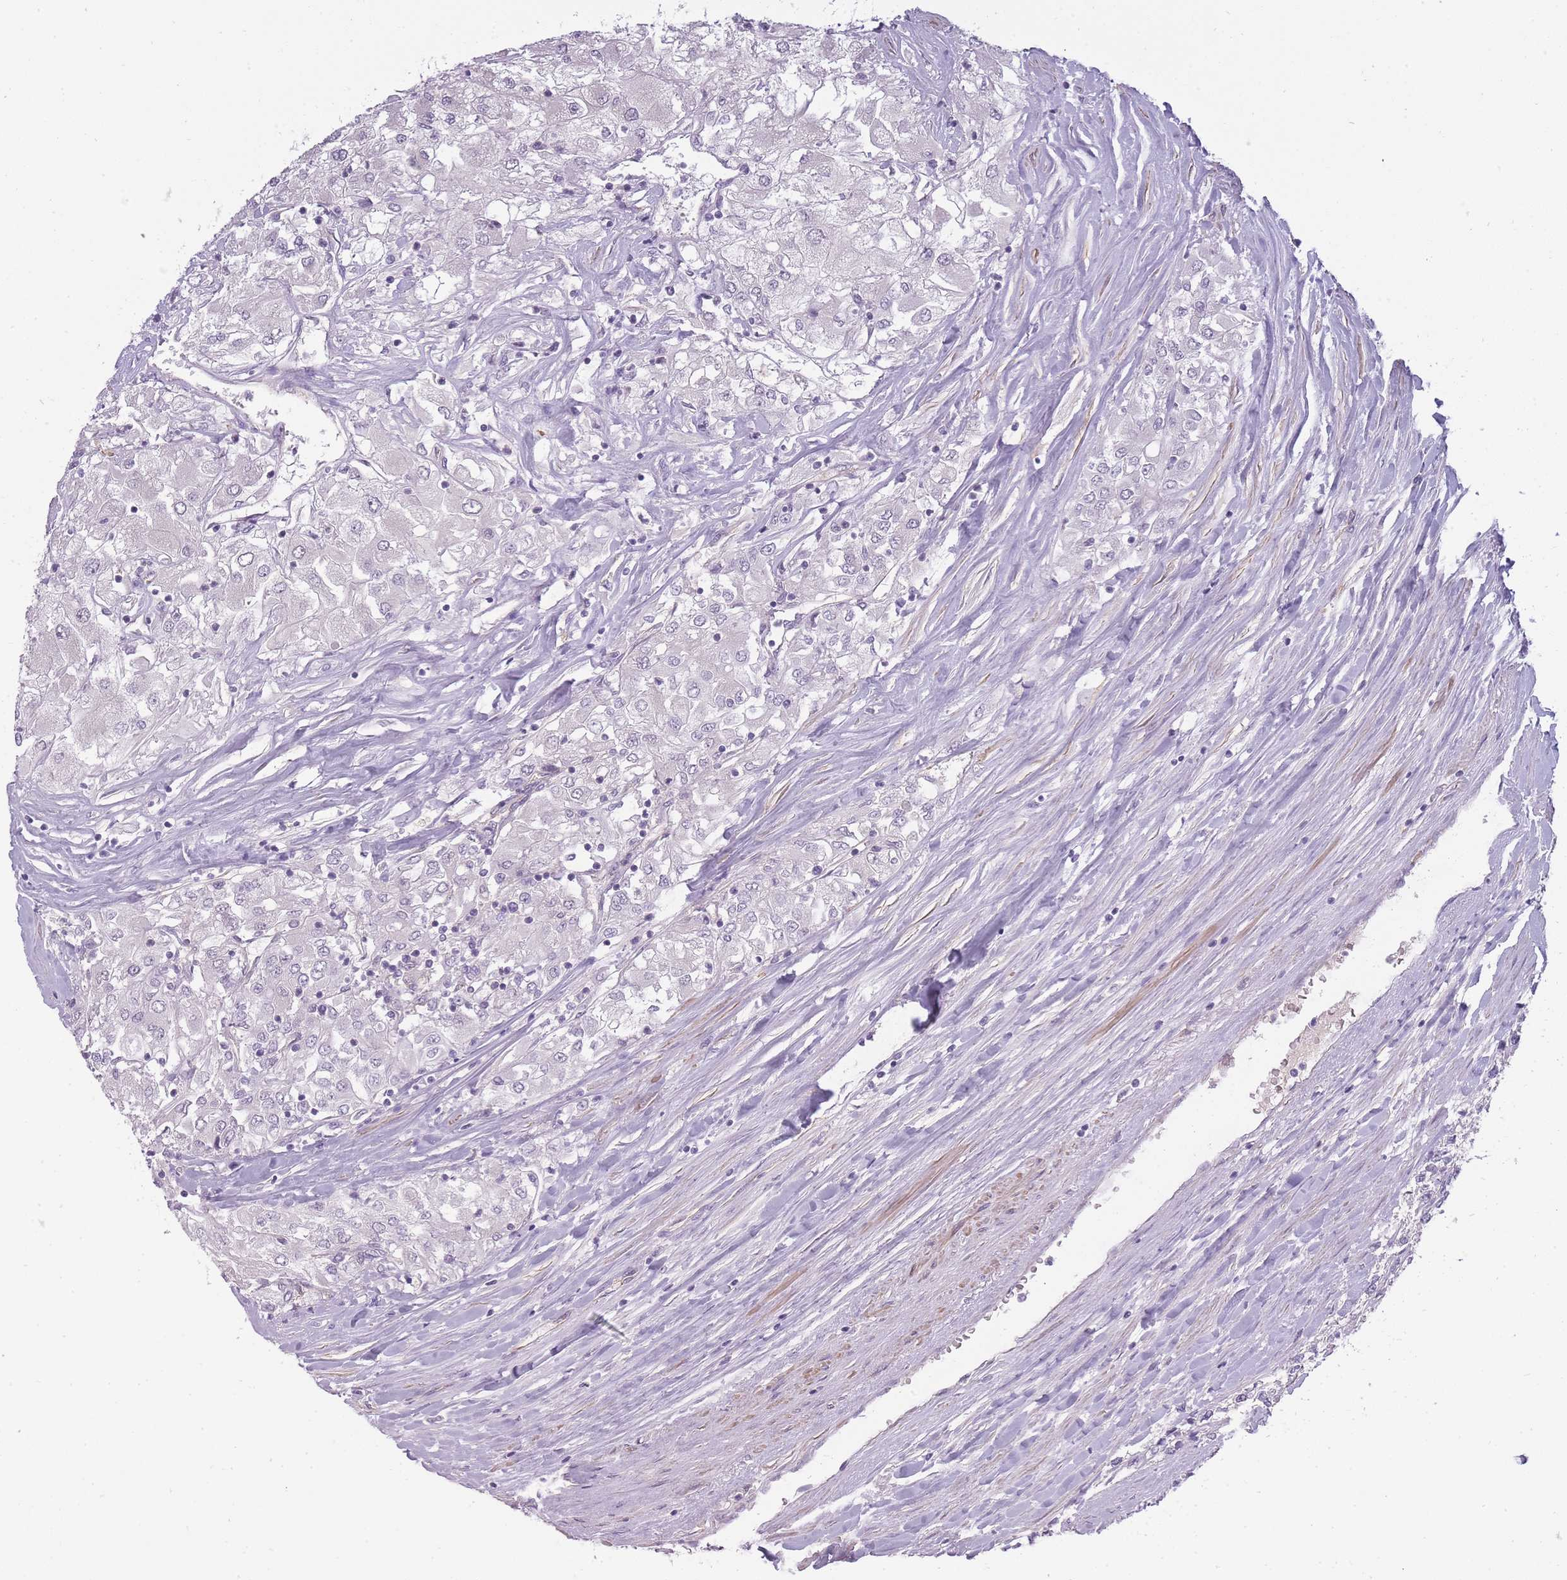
{"staining": {"intensity": "negative", "quantity": "none", "location": "none"}, "tissue": "renal cancer", "cell_type": "Tumor cells", "image_type": "cancer", "snomed": [{"axis": "morphology", "description": "Adenocarcinoma, NOS"}, {"axis": "topography", "description": "Kidney"}], "caption": "High power microscopy image of an immunohistochemistry micrograph of renal cancer, revealing no significant expression in tumor cells.", "gene": "SLC8A2", "patient": {"sex": "male", "age": 80}}